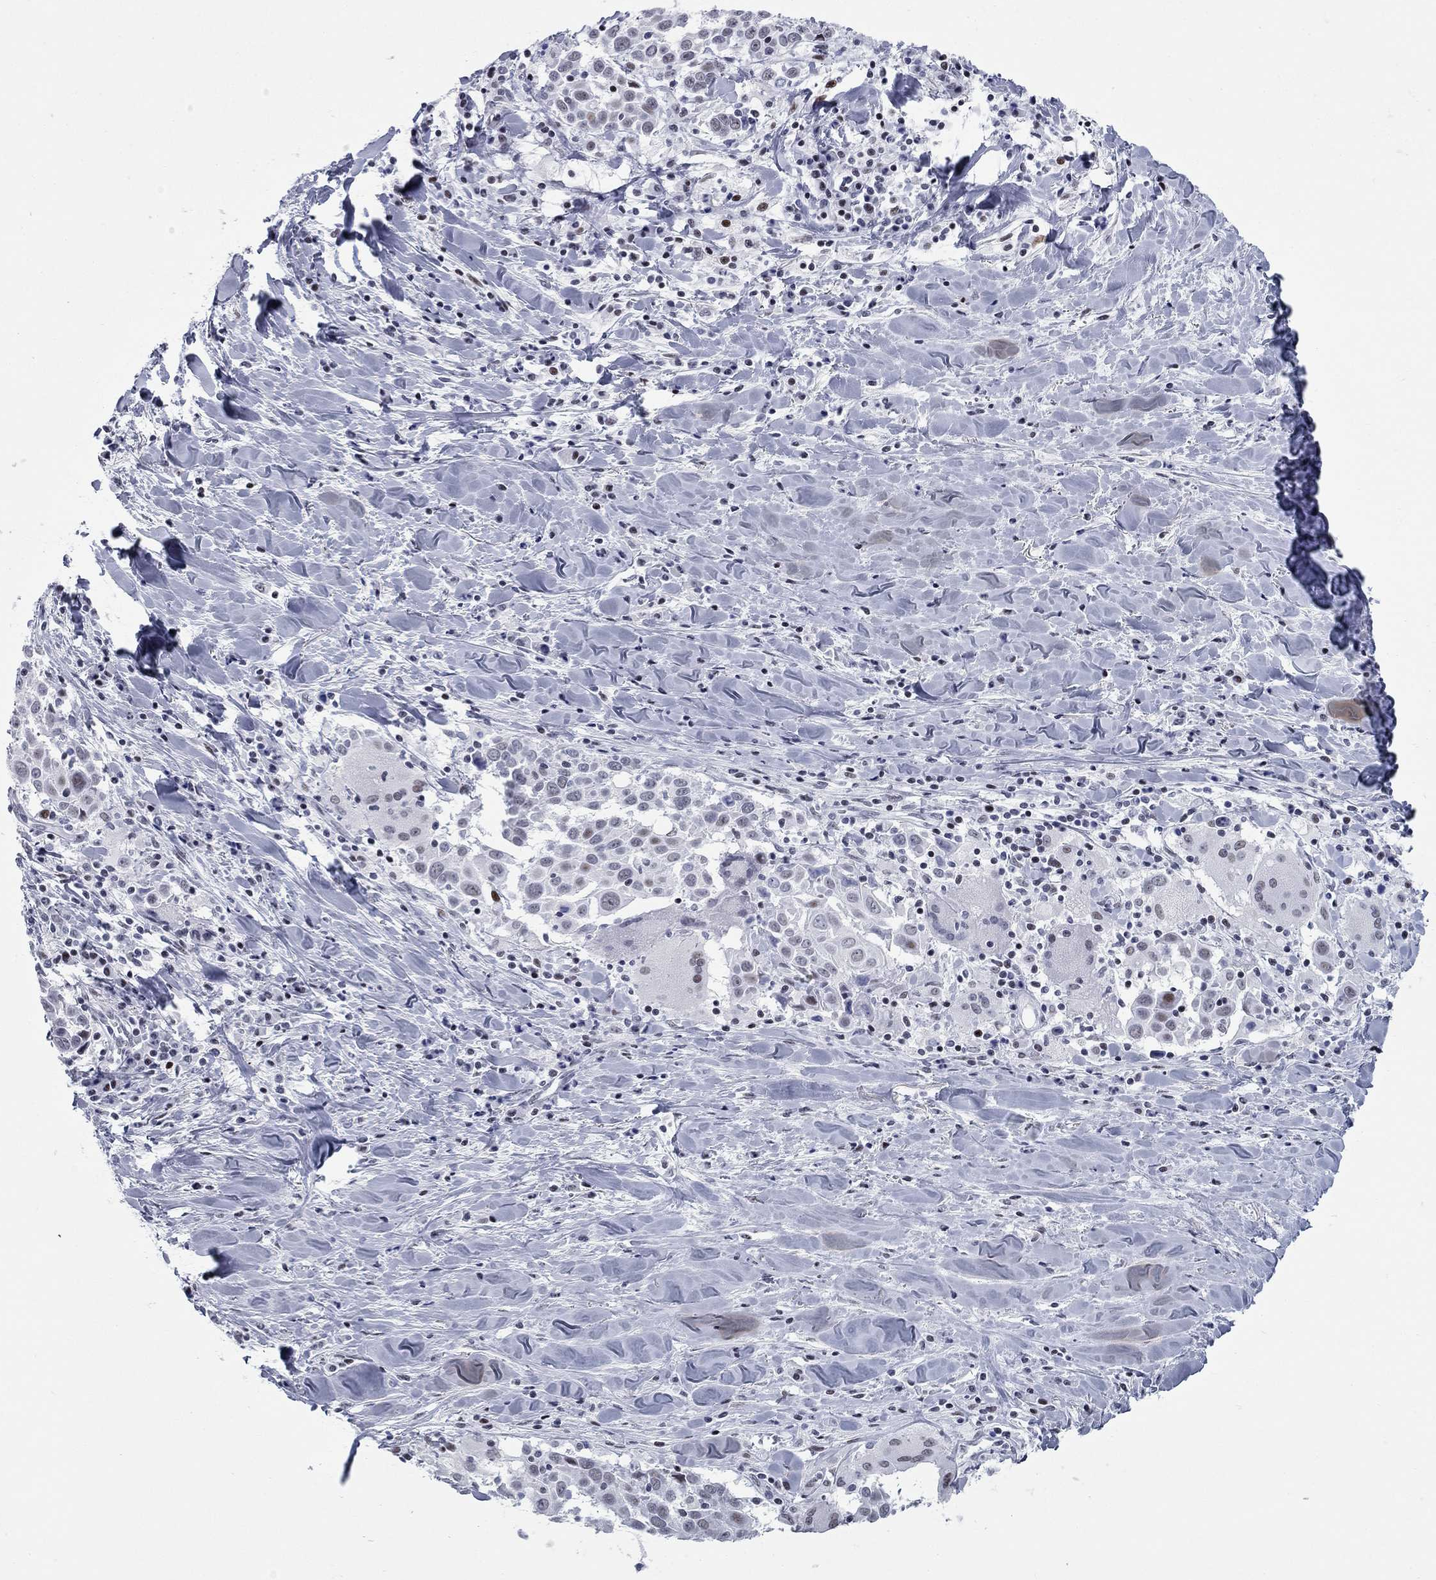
{"staining": {"intensity": "negative", "quantity": "none", "location": "none"}, "tissue": "lung cancer", "cell_type": "Tumor cells", "image_type": "cancer", "snomed": [{"axis": "morphology", "description": "Squamous cell carcinoma, NOS"}, {"axis": "topography", "description": "Lung"}], "caption": "DAB immunohistochemical staining of lung cancer reveals no significant staining in tumor cells. (DAB (3,3'-diaminobenzidine) immunohistochemistry with hematoxylin counter stain).", "gene": "ASF1B", "patient": {"sex": "male", "age": 57}}